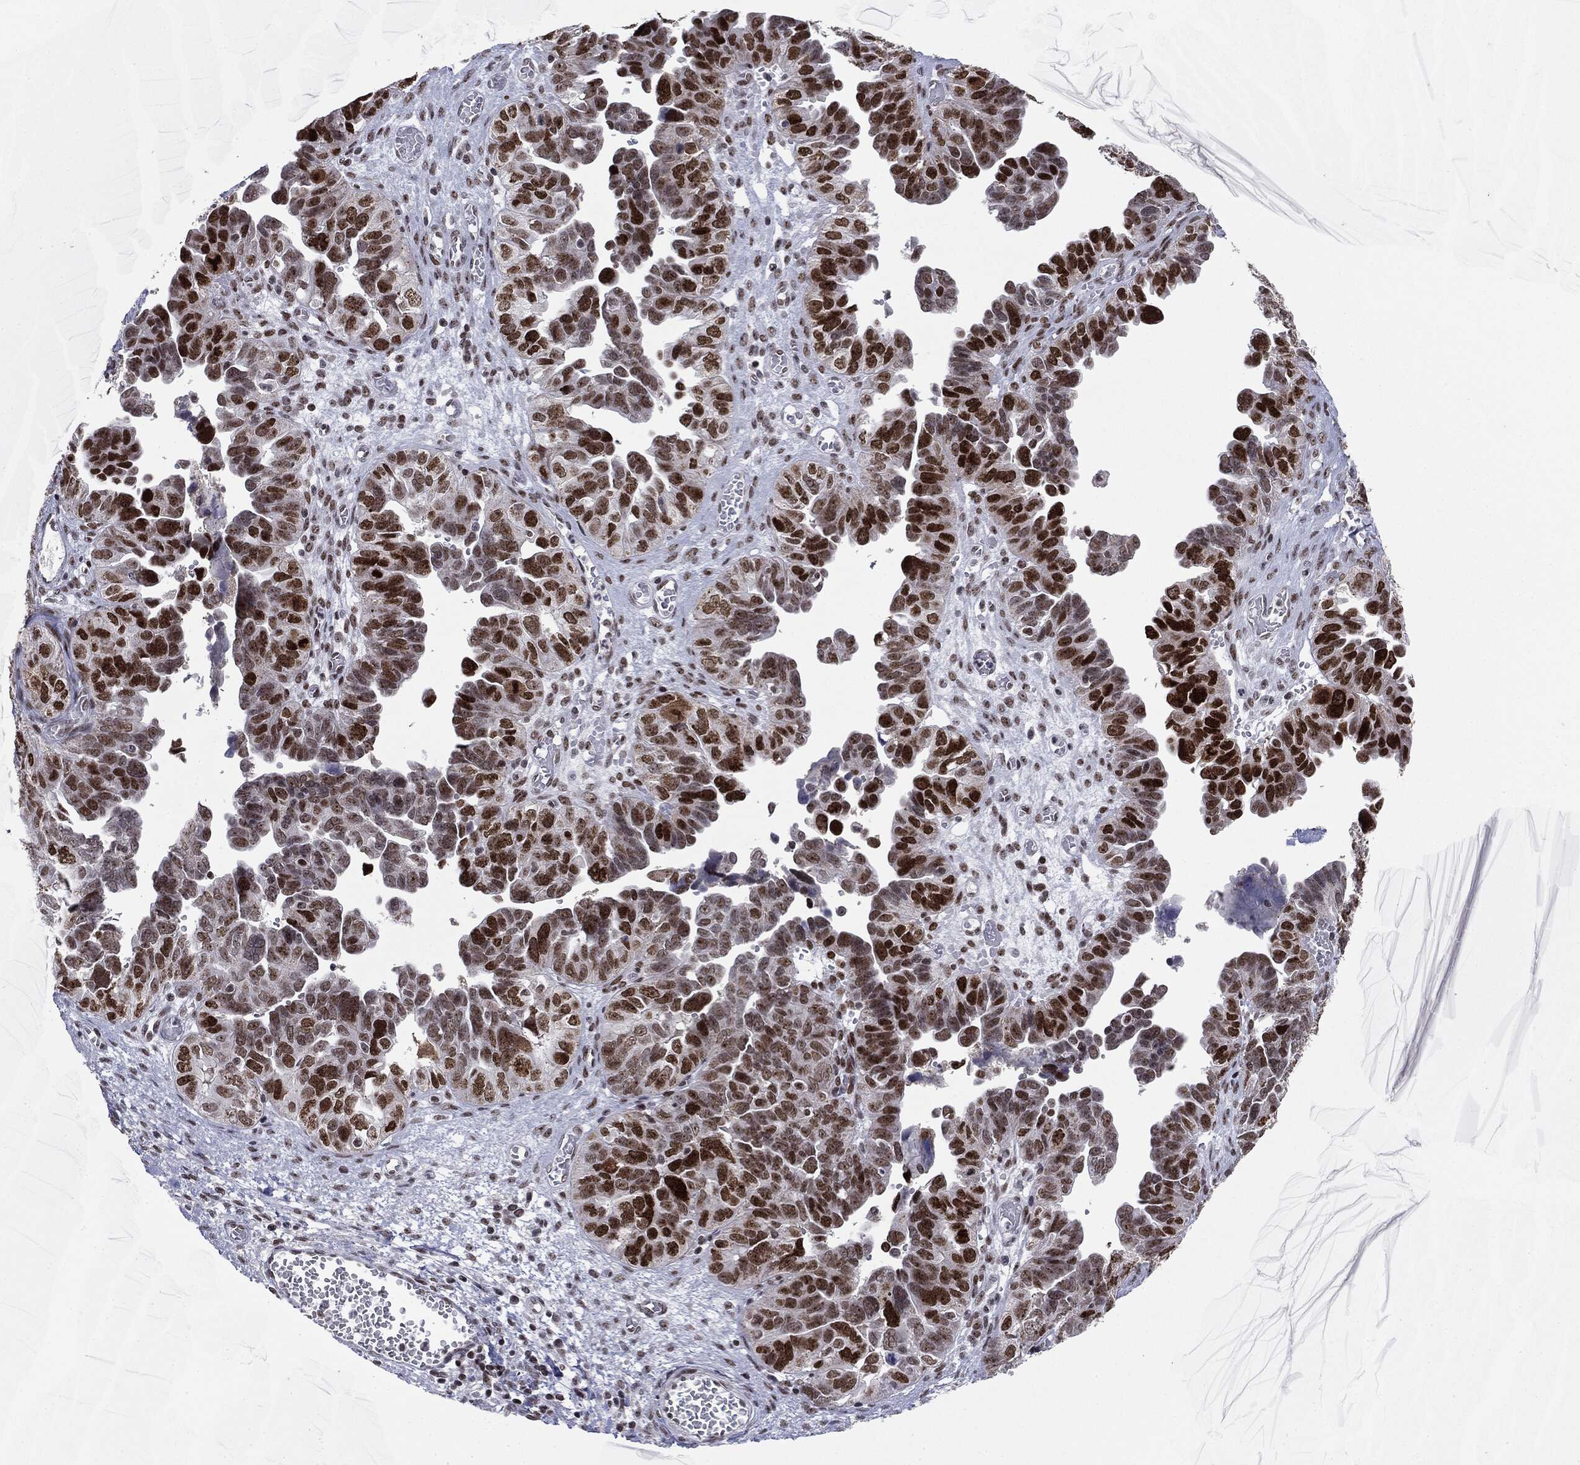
{"staining": {"intensity": "strong", "quantity": ">75%", "location": "nuclear"}, "tissue": "ovarian cancer", "cell_type": "Tumor cells", "image_type": "cancer", "snomed": [{"axis": "morphology", "description": "Cystadenocarcinoma, serous, NOS"}, {"axis": "topography", "description": "Ovary"}], "caption": "Ovarian cancer (serous cystadenocarcinoma) stained with a brown dye displays strong nuclear positive staining in approximately >75% of tumor cells.", "gene": "MDC1", "patient": {"sex": "female", "age": 64}}